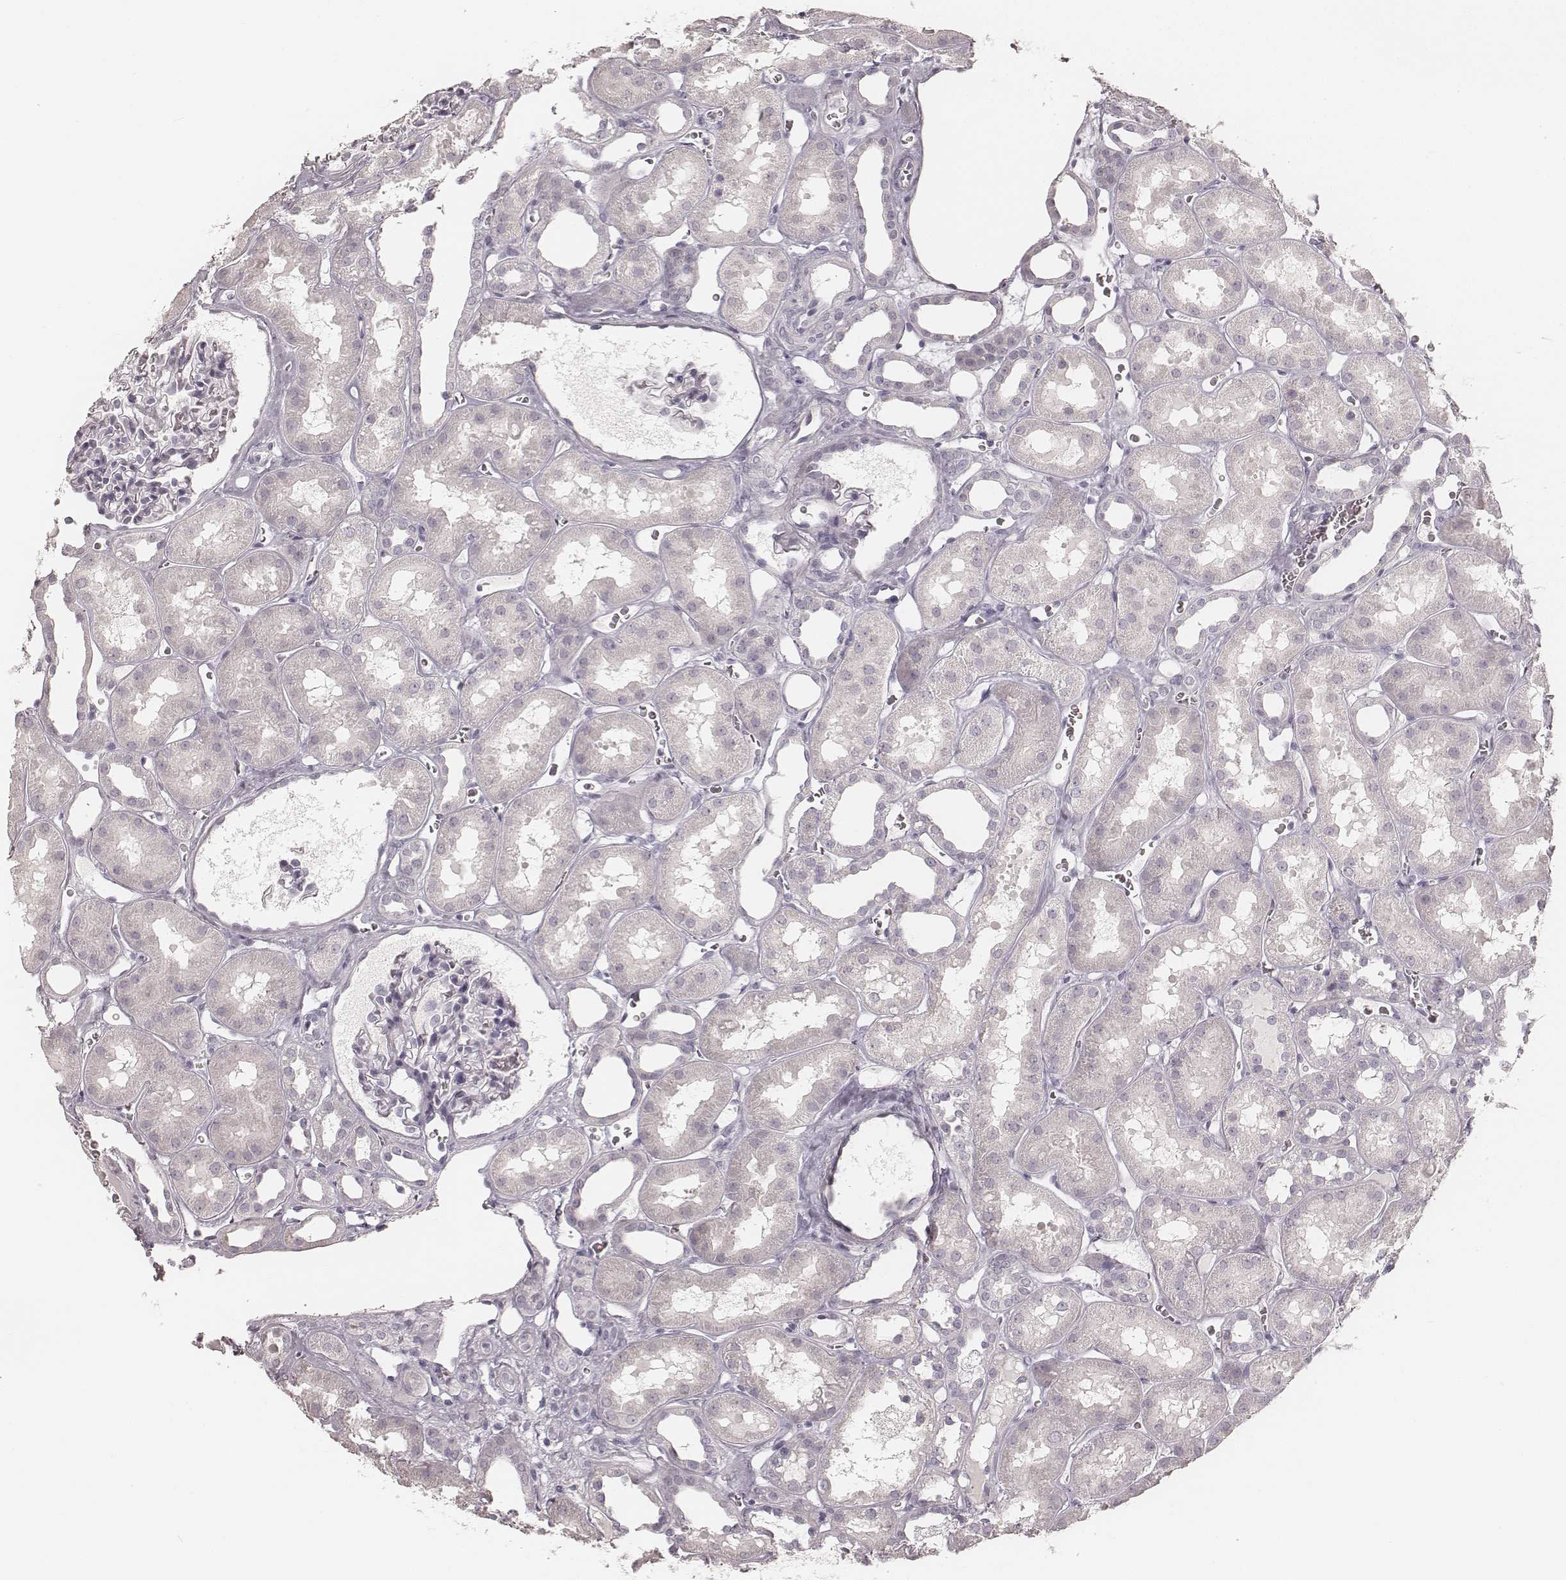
{"staining": {"intensity": "negative", "quantity": "none", "location": "none"}, "tissue": "kidney", "cell_type": "Cells in glomeruli", "image_type": "normal", "snomed": [{"axis": "morphology", "description": "Normal tissue, NOS"}, {"axis": "topography", "description": "Kidney"}], "caption": "The IHC histopathology image has no significant expression in cells in glomeruli of kidney.", "gene": "KRT26", "patient": {"sex": "female", "age": 41}}